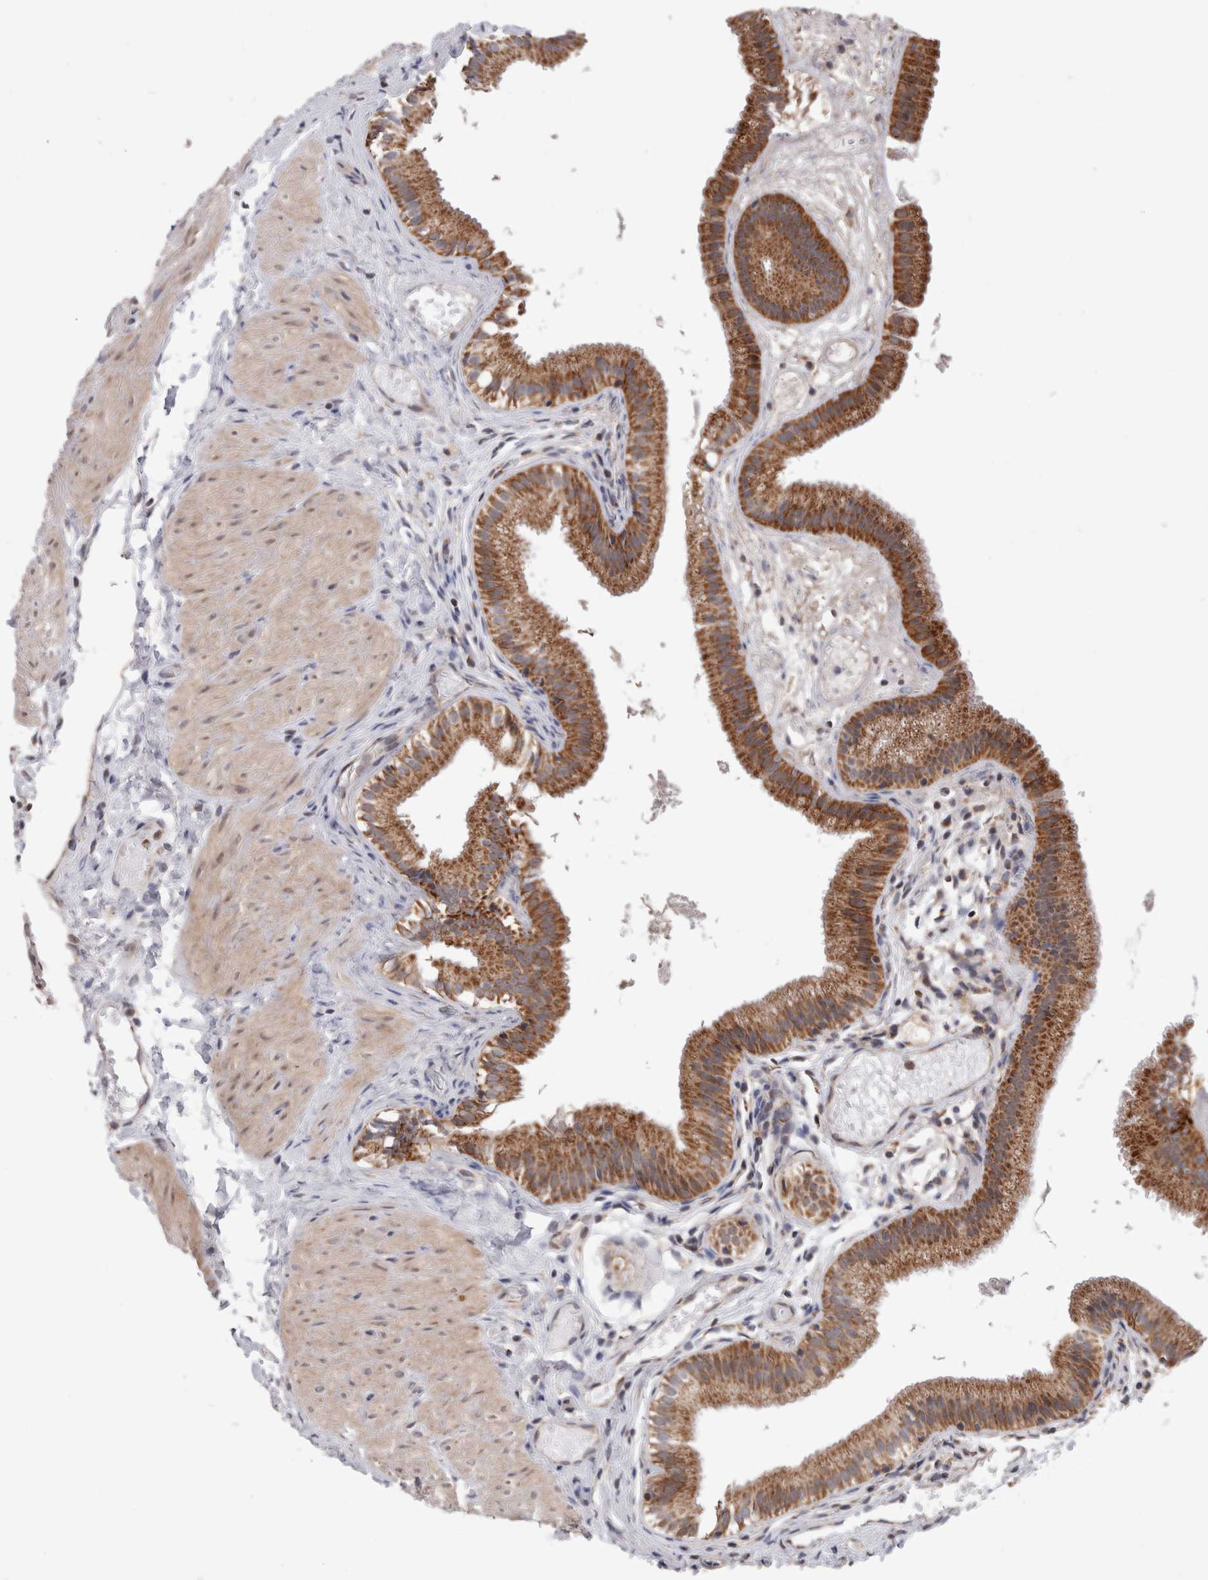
{"staining": {"intensity": "strong", "quantity": ">75%", "location": "cytoplasmic/membranous"}, "tissue": "gallbladder", "cell_type": "Glandular cells", "image_type": "normal", "snomed": [{"axis": "morphology", "description": "Normal tissue, NOS"}, {"axis": "topography", "description": "Gallbladder"}], "caption": "Human gallbladder stained for a protein (brown) exhibits strong cytoplasmic/membranous positive staining in approximately >75% of glandular cells.", "gene": "MRPL37", "patient": {"sex": "female", "age": 26}}